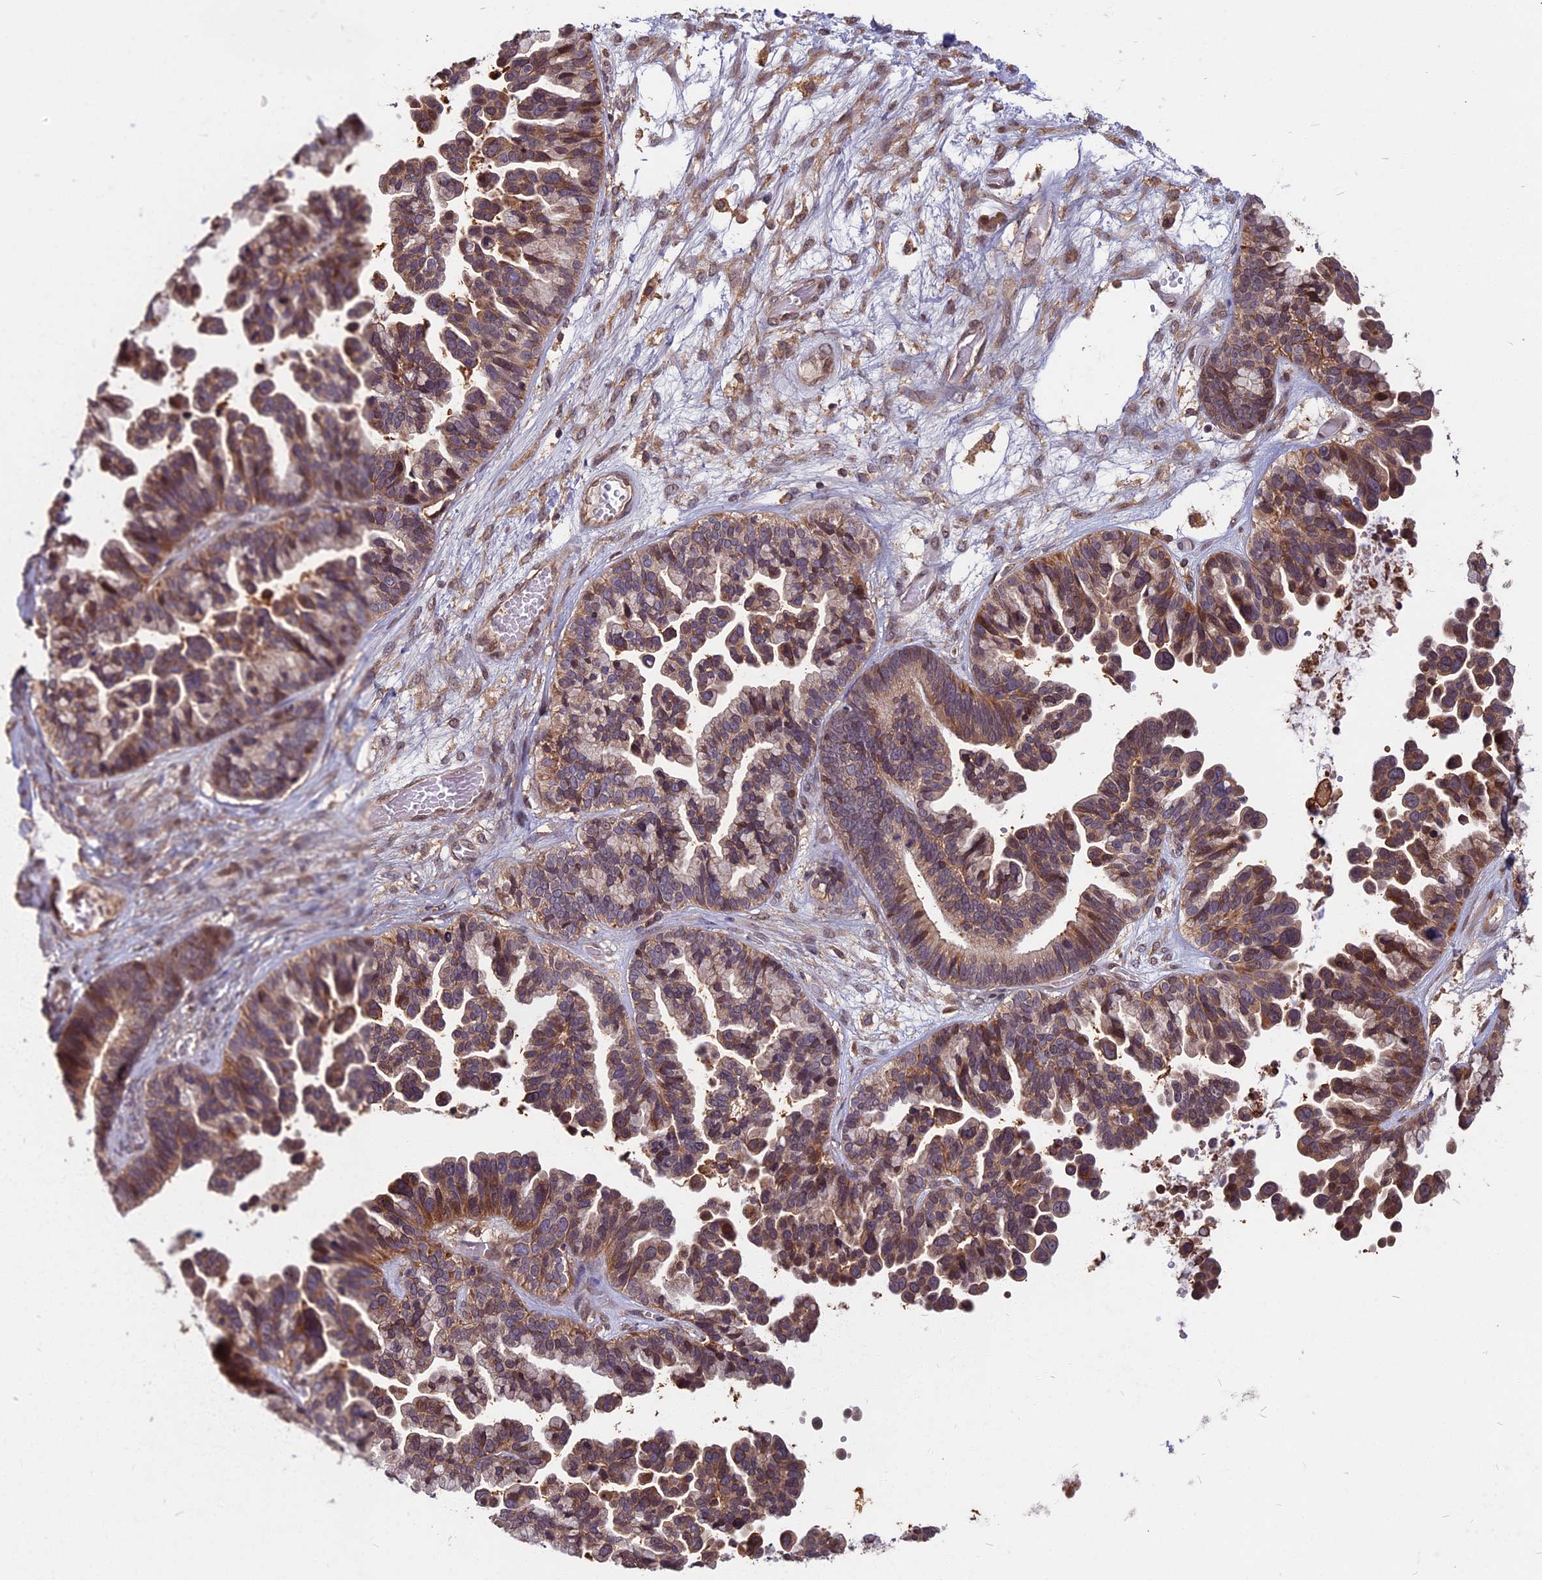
{"staining": {"intensity": "moderate", "quantity": "25%-75%", "location": "cytoplasmic/membranous,nuclear"}, "tissue": "ovarian cancer", "cell_type": "Tumor cells", "image_type": "cancer", "snomed": [{"axis": "morphology", "description": "Cystadenocarcinoma, serous, NOS"}, {"axis": "topography", "description": "Ovary"}], "caption": "This is an image of immunohistochemistry staining of ovarian serous cystadenocarcinoma, which shows moderate positivity in the cytoplasmic/membranous and nuclear of tumor cells.", "gene": "SPG11", "patient": {"sex": "female", "age": 56}}